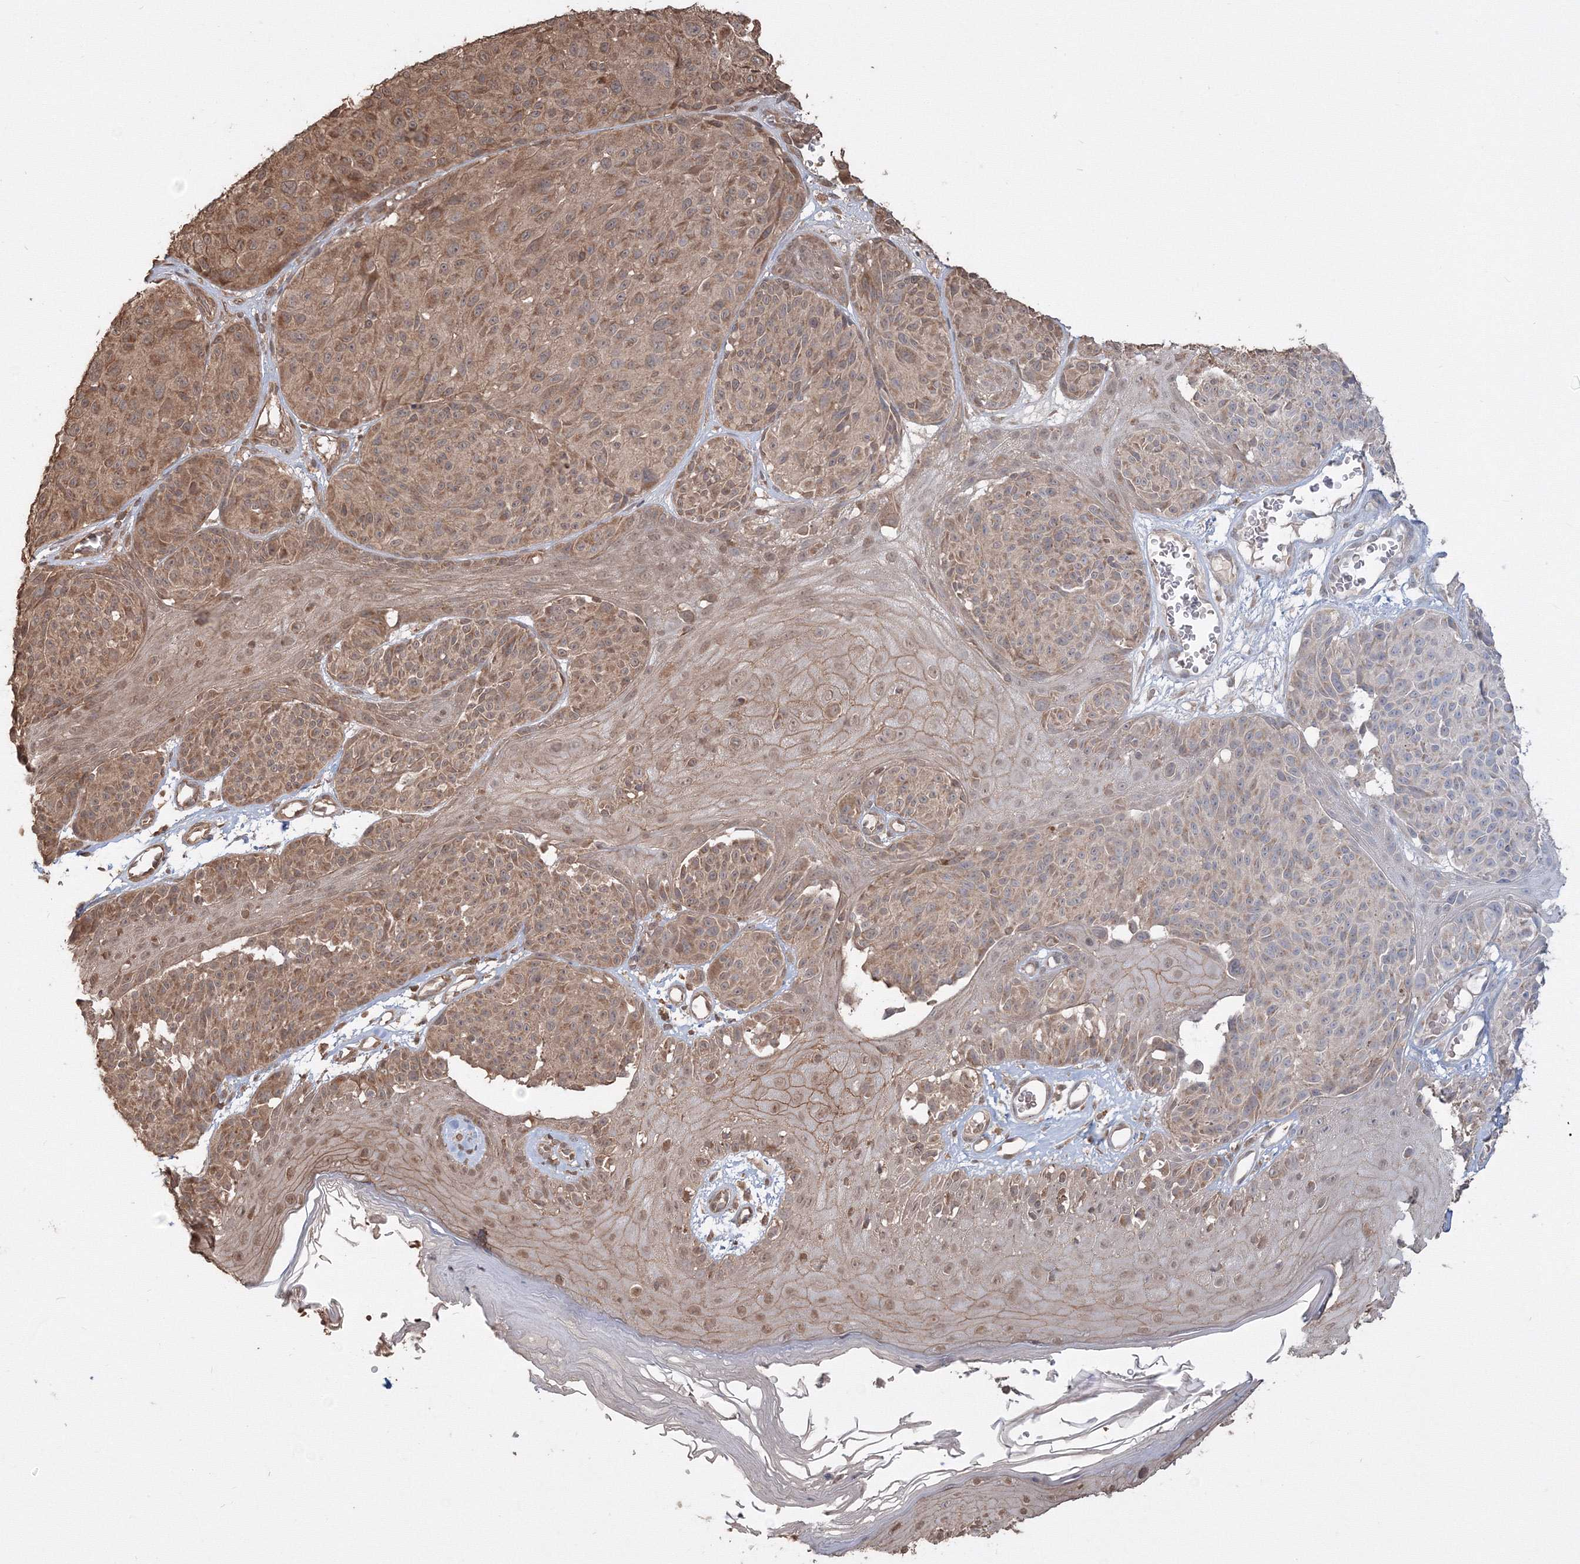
{"staining": {"intensity": "moderate", "quantity": "25%-75%", "location": "cytoplasmic/membranous"}, "tissue": "melanoma", "cell_type": "Tumor cells", "image_type": "cancer", "snomed": [{"axis": "morphology", "description": "Malignant melanoma, NOS"}, {"axis": "topography", "description": "Skin"}], "caption": "The photomicrograph reveals a brown stain indicating the presence of a protein in the cytoplasmic/membranous of tumor cells in melanoma.", "gene": "CCDC122", "patient": {"sex": "male", "age": 83}}